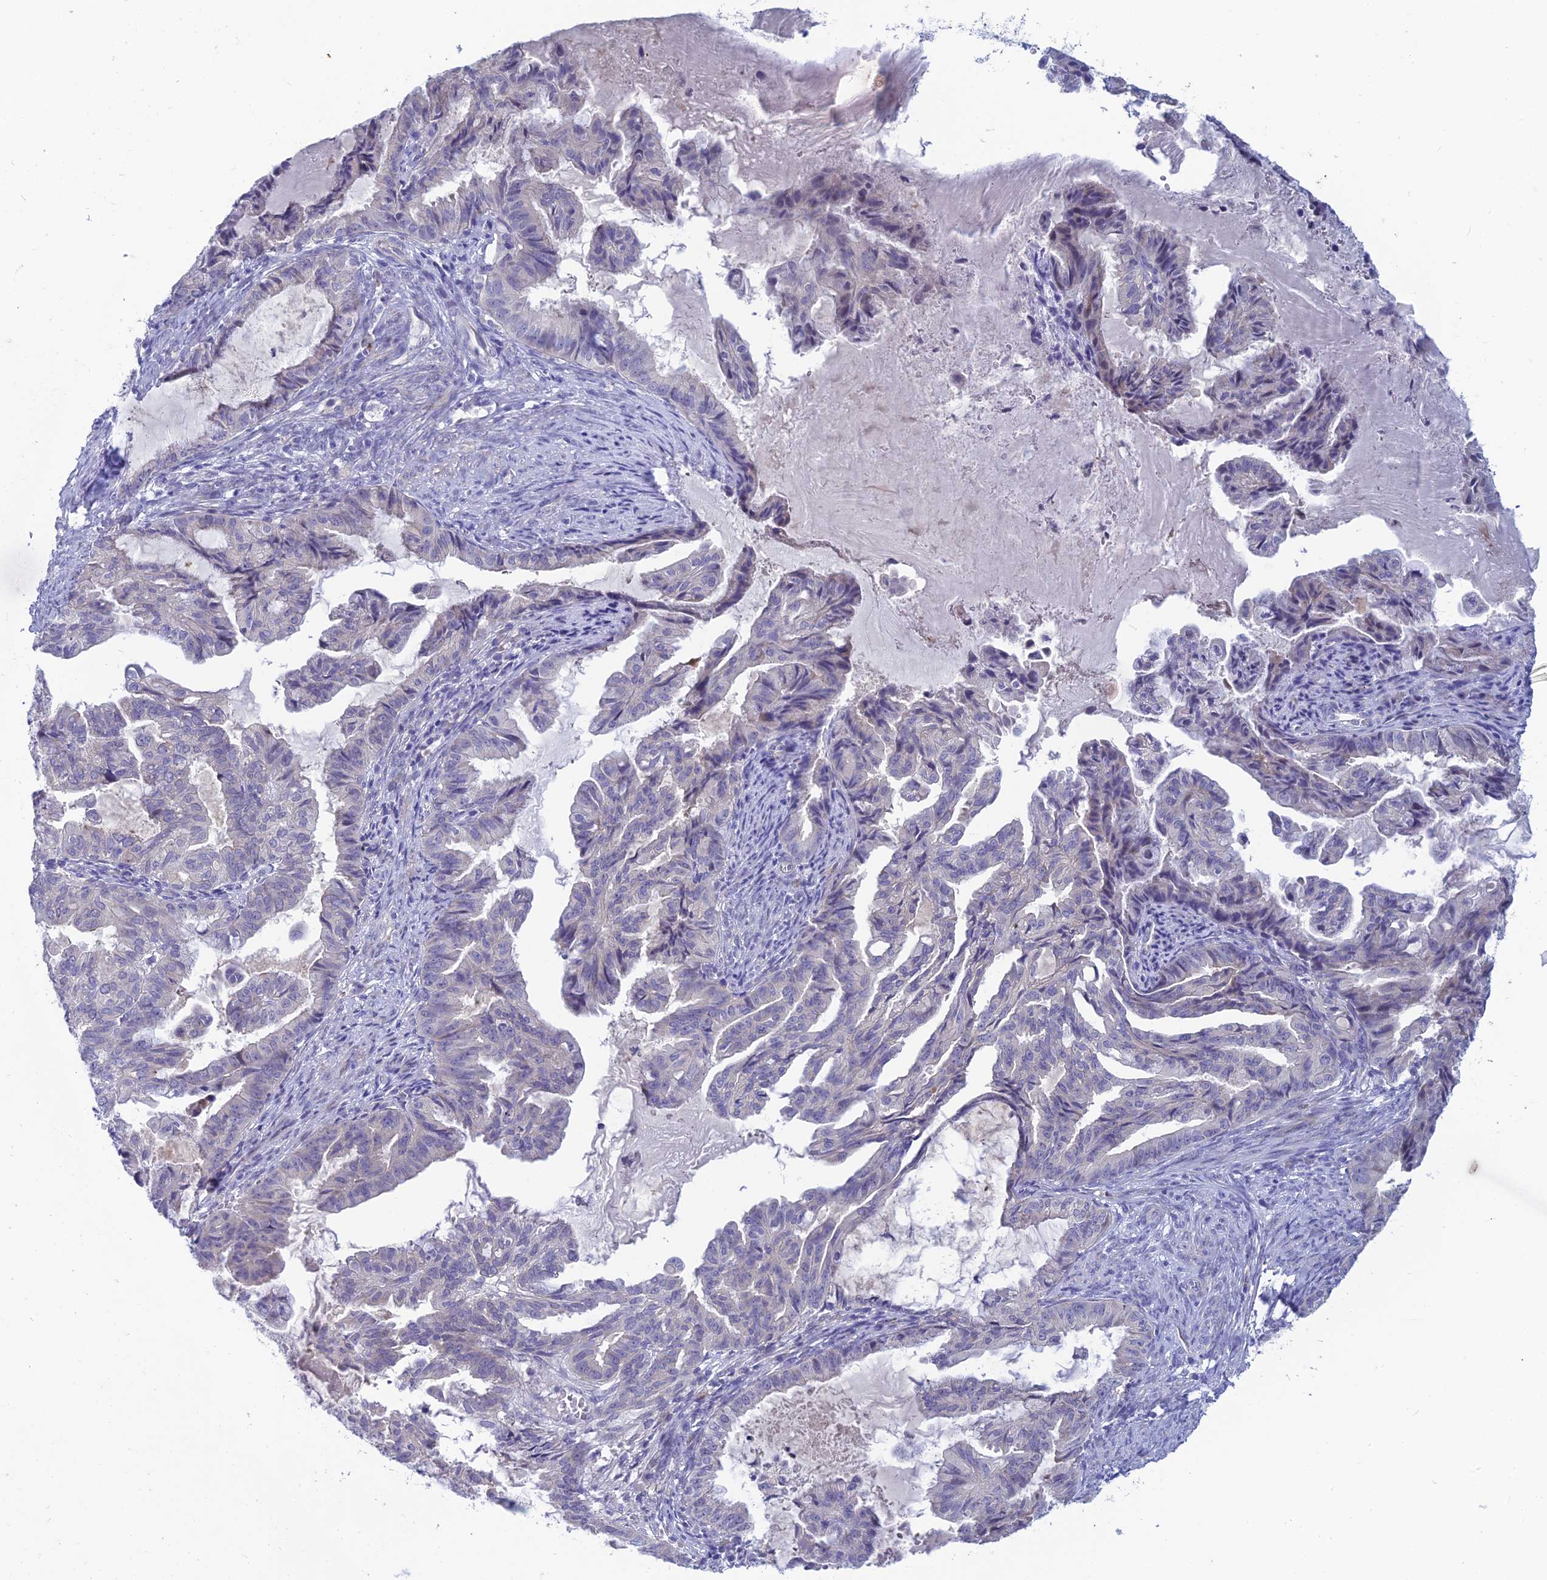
{"staining": {"intensity": "negative", "quantity": "none", "location": "none"}, "tissue": "endometrial cancer", "cell_type": "Tumor cells", "image_type": "cancer", "snomed": [{"axis": "morphology", "description": "Adenocarcinoma, NOS"}, {"axis": "topography", "description": "Endometrium"}], "caption": "This is a image of immunohistochemistry (IHC) staining of endometrial cancer, which shows no staining in tumor cells. The staining was performed using DAB to visualize the protein expression in brown, while the nuclei were stained in blue with hematoxylin (Magnification: 20x).", "gene": "XPO7", "patient": {"sex": "female", "age": 86}}